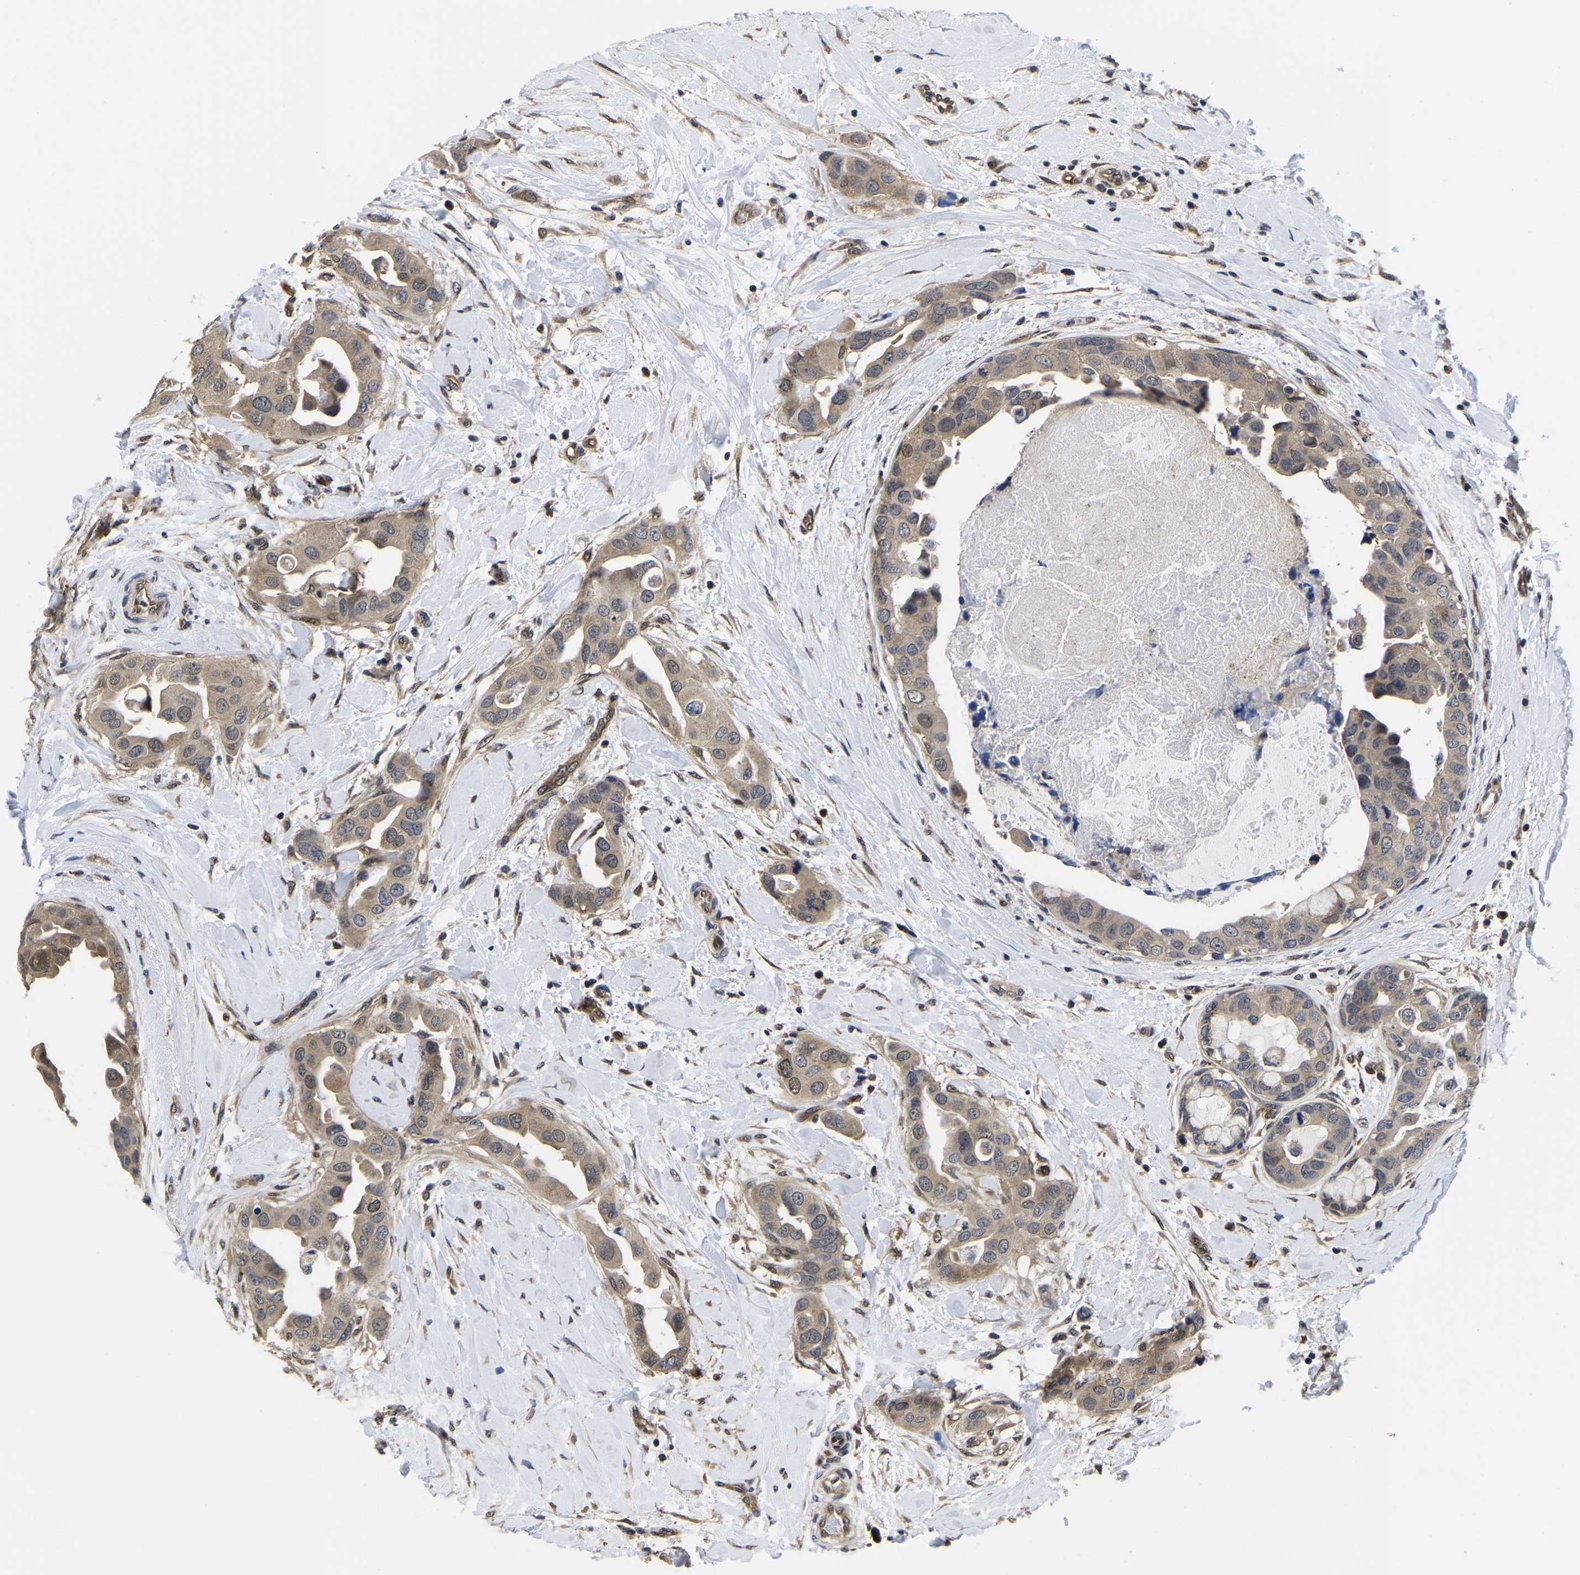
{"staining": {"intensity": "weak", "quantity": ">75%", "location": "cytoplasmic/membranous,nuclear"}, "tissue": "breast cancer", "cell_type": "Tumor cells", "image_type": "cancer", "snomed": [{"axis": "morphology", "description": "Duct carcinoma"}, {"axis": "topography", "description": "Breast"}], "caption": "Protein staining by IHC shows weak cytoplasmic/membranous and nuclear expression in about >75% of tumor cells in breast cancer (intraductal carcinoma). Using DAB (3,3'-diaminobenzidine) (brown) and hematoxylin (blue) stains, captured at high magnification using brightfield microscopy.", "gene": "MCOLN2", "patient": {"sex": "female", "age": 40}}